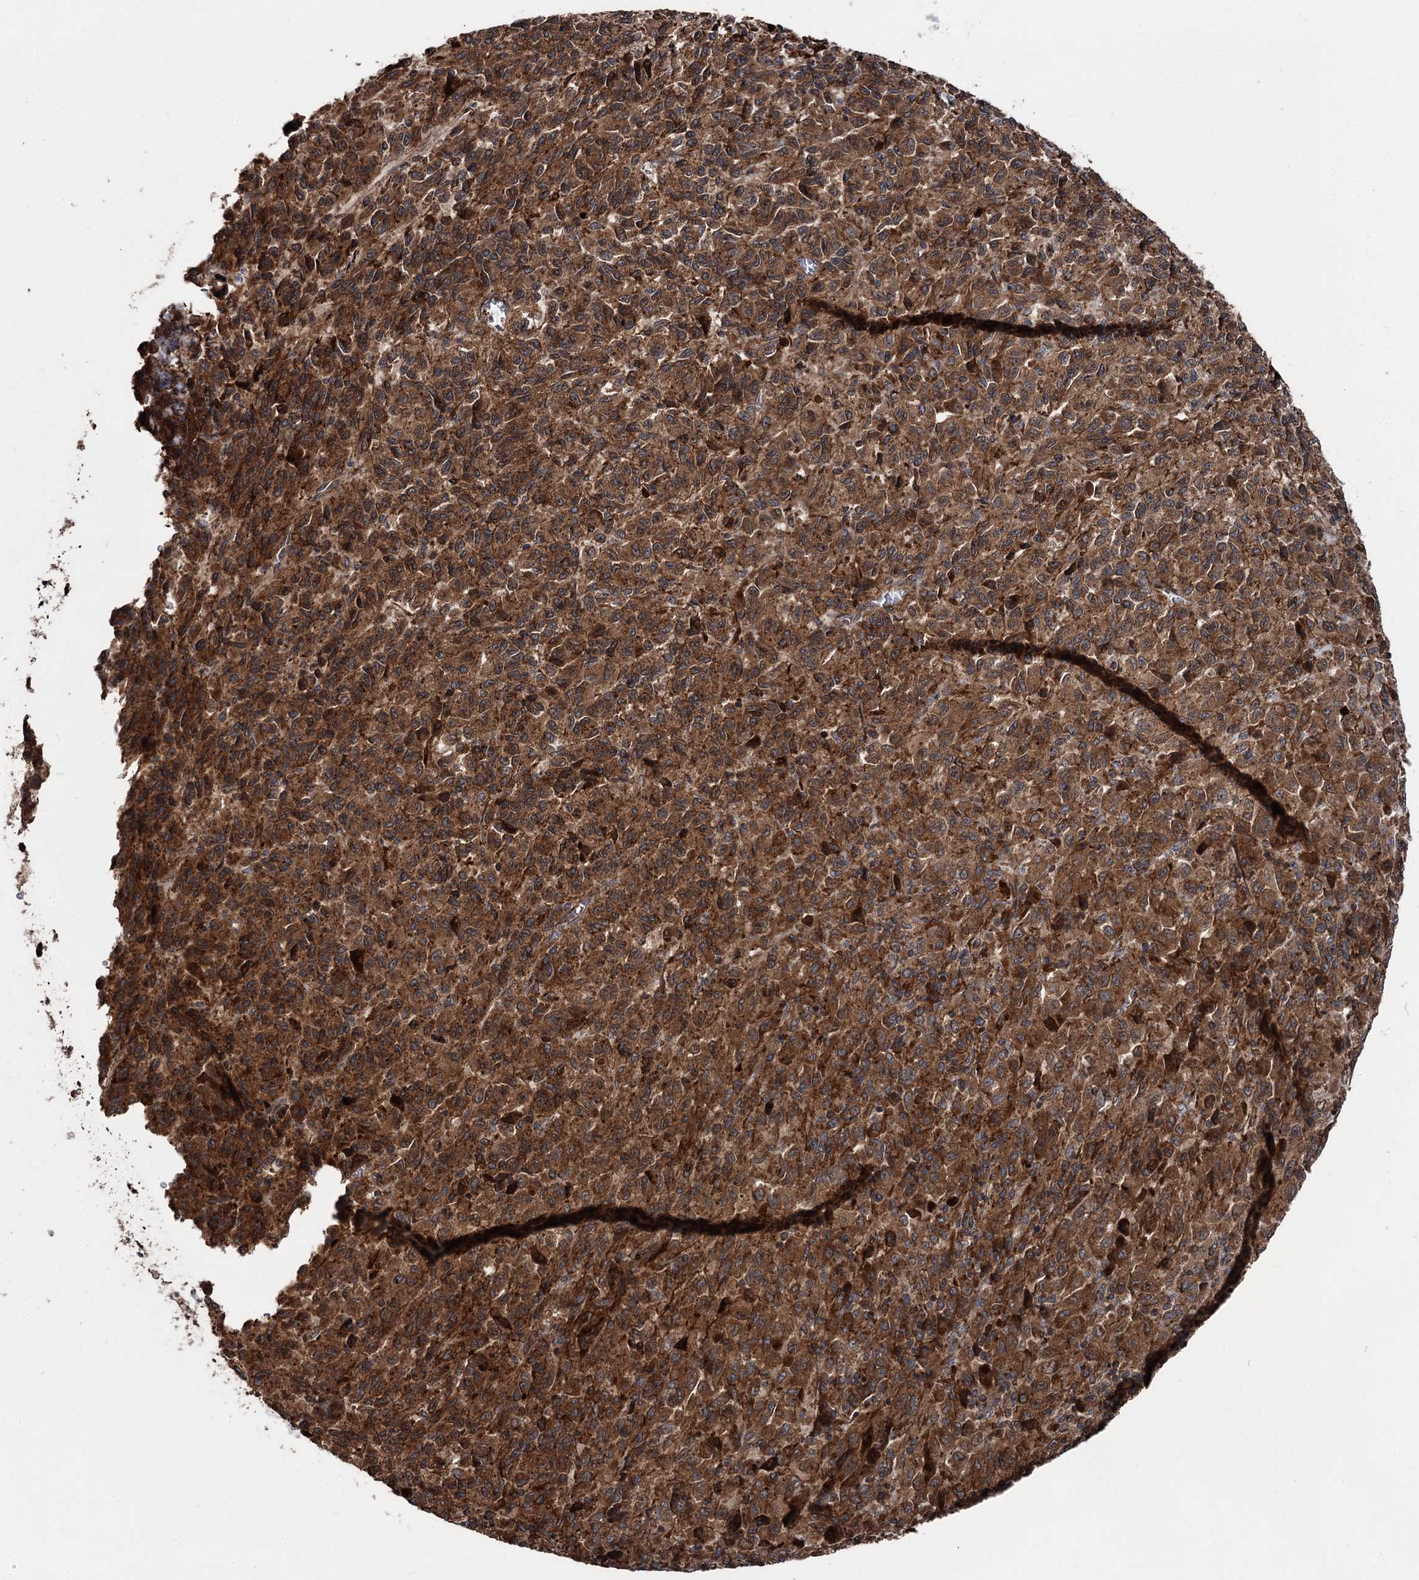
{"staining": {"intensity": "strong", "quantity": ">75%", "location": "cytoplasmic/membranous"}, "tissue": "melanoma", "cell_type": "Tumor cells", "image_type": "cancer", "snomed": [{"axis": "morphology", "description": "Malignant melanoma, Metastatic site"}, {"axis": "topography", "description": "Lung"}], "caption": "Immunohistochemistry micrograph of neoplastic tissue: melanoma stained using immunohistochemistry displays high levels of strong protein expression localized specifically in the cytoplasmic/membranous of tumor cells, appearing as a cytoplasmic/membranous brown color.", "gene": "ITFG2", "patient": {"sex": "male", "age": 64}}